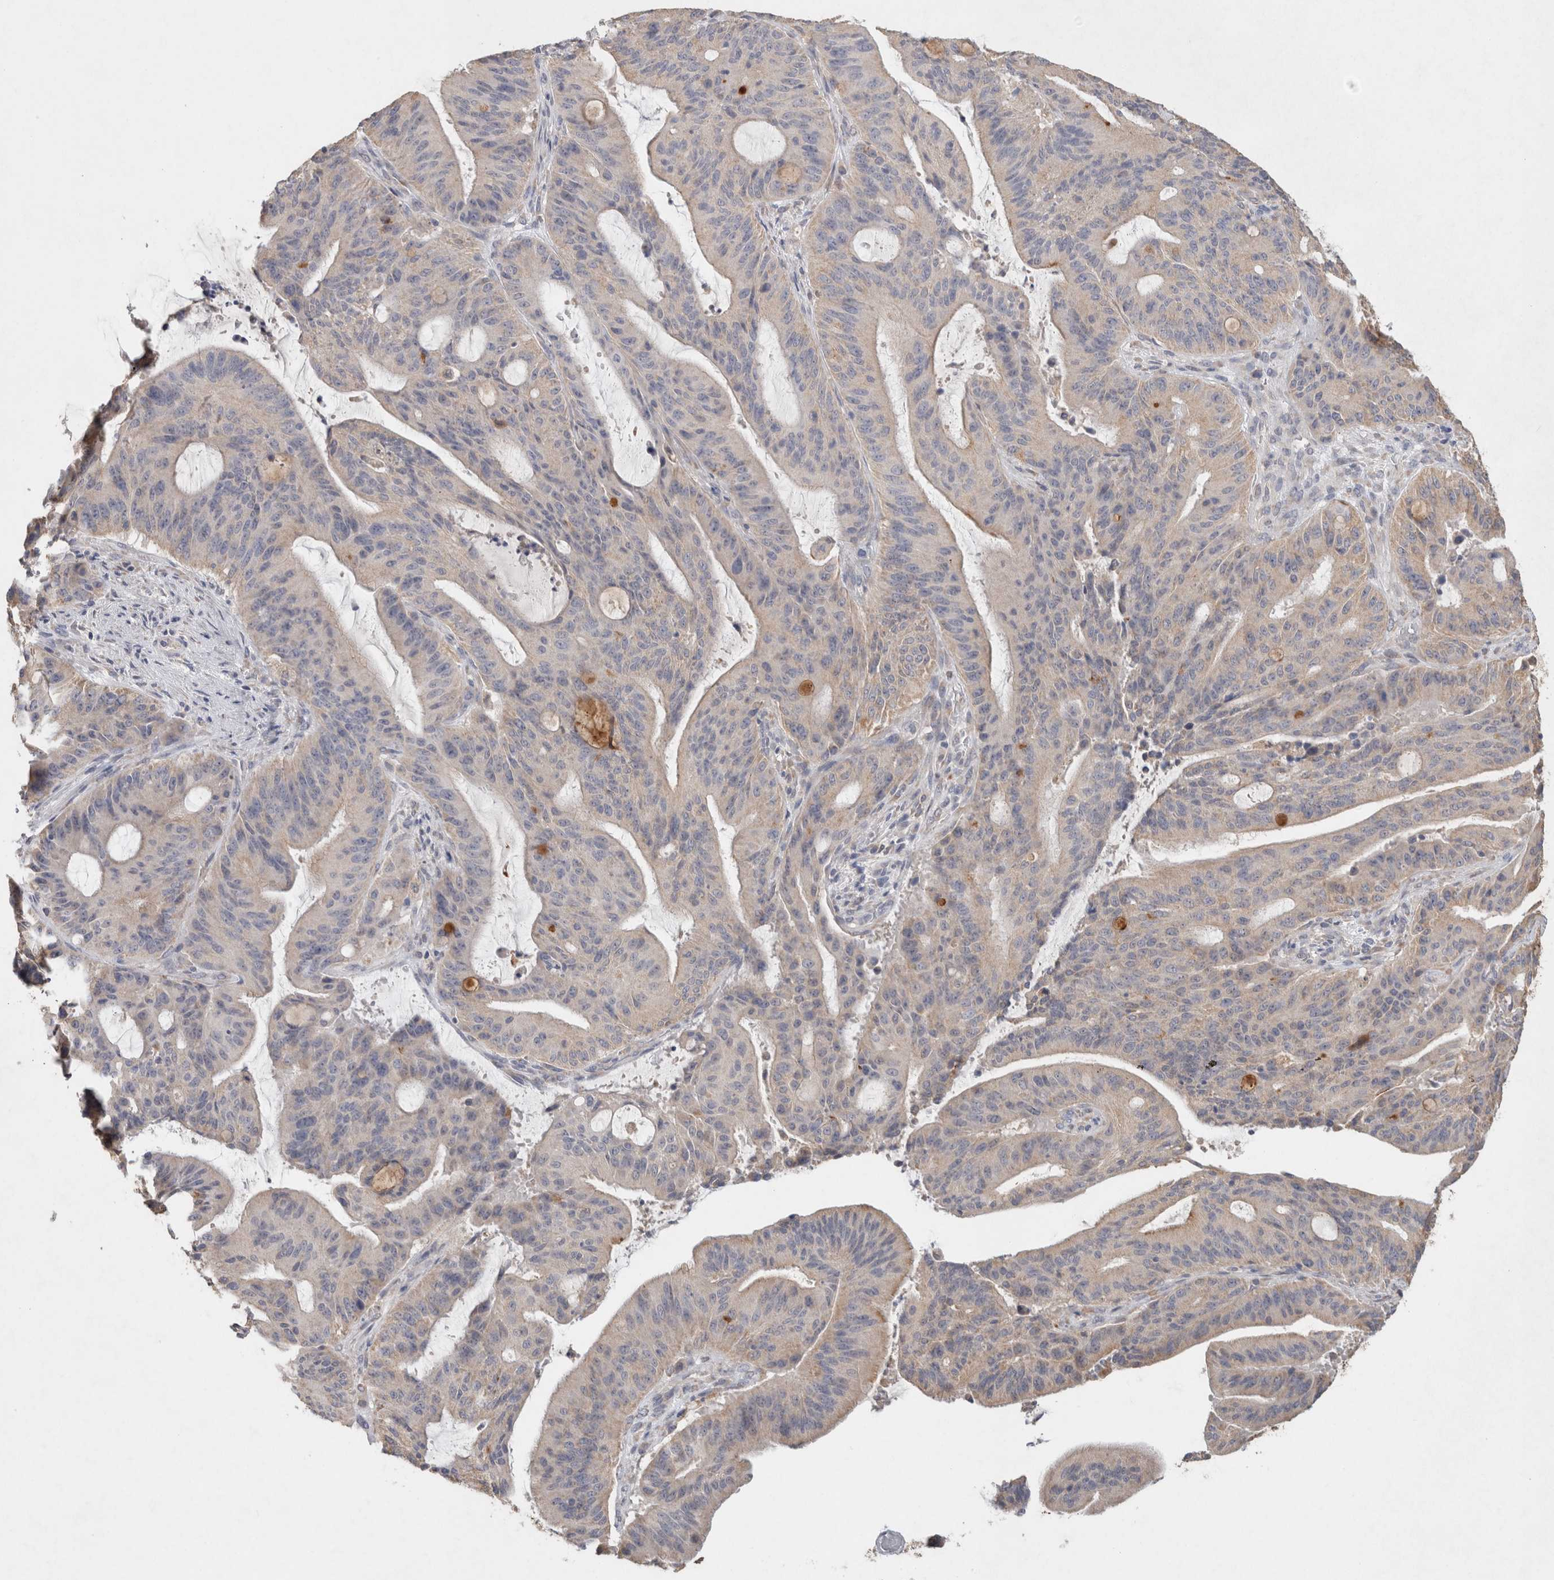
{"staining": {"intensity": "weak", "quantity": "<25%", "location": "cytoplasmic/membranous"}, "tissue": "liver cancer", "cell_type": "Tumor cells", "image_type": "cancer", "snomed": [{"axis": "morphology", "description": "Normal tissue, NOS"}, {"axis": "morphology", "description": "Cholangiocarcinoma"}, {"axis": "topography", "description": "Liver"}, {"axis": "topography", "description": "Peripheral nerve tissue"}], "caption": "An image of liver cholangiocarcinoma stained for a protein shows no brown staining in tumor cells.", "gene": "RAB14", "patient": {"sex": "female", "age": 73}}